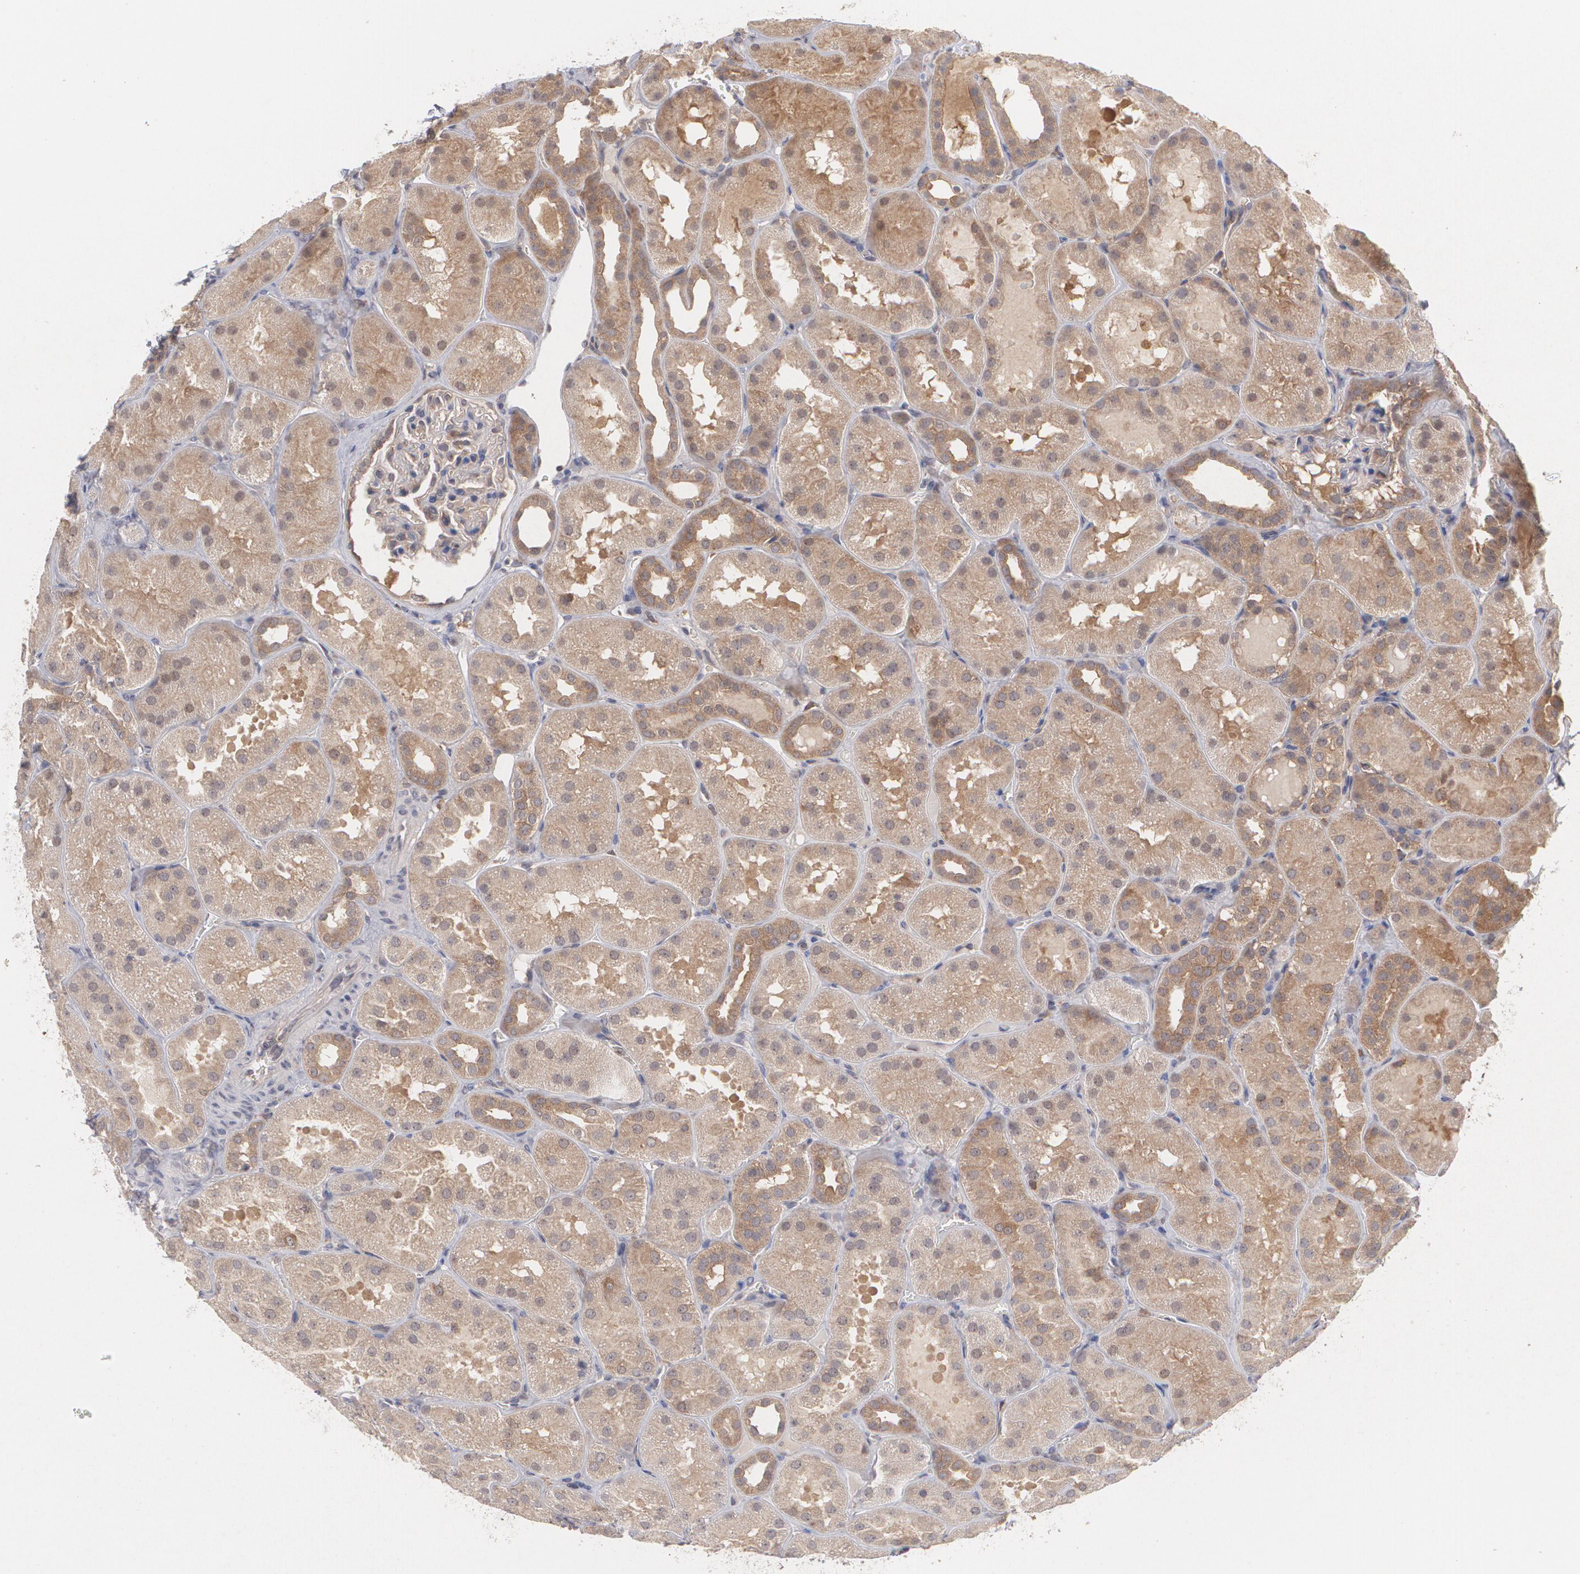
{"staining": {"intensity": "weak", "quantity": "<25%", "location": "cytoplasmic/membranous"}, "tissue": "kidney", "cell_type": "Cells in glomeruli", "image_type": "normal", "snomed": [{"axis": "morphology", "description": "Normal tissue, NOS"}, {"axis": "topography", "description": "Kidney"}], "caption": "This is an IHC histopathology image of normal human kidney. There is no staining in cells in glomeruli.", "gene": "HTT", "patient": {"sex": "male", "age": 28}}